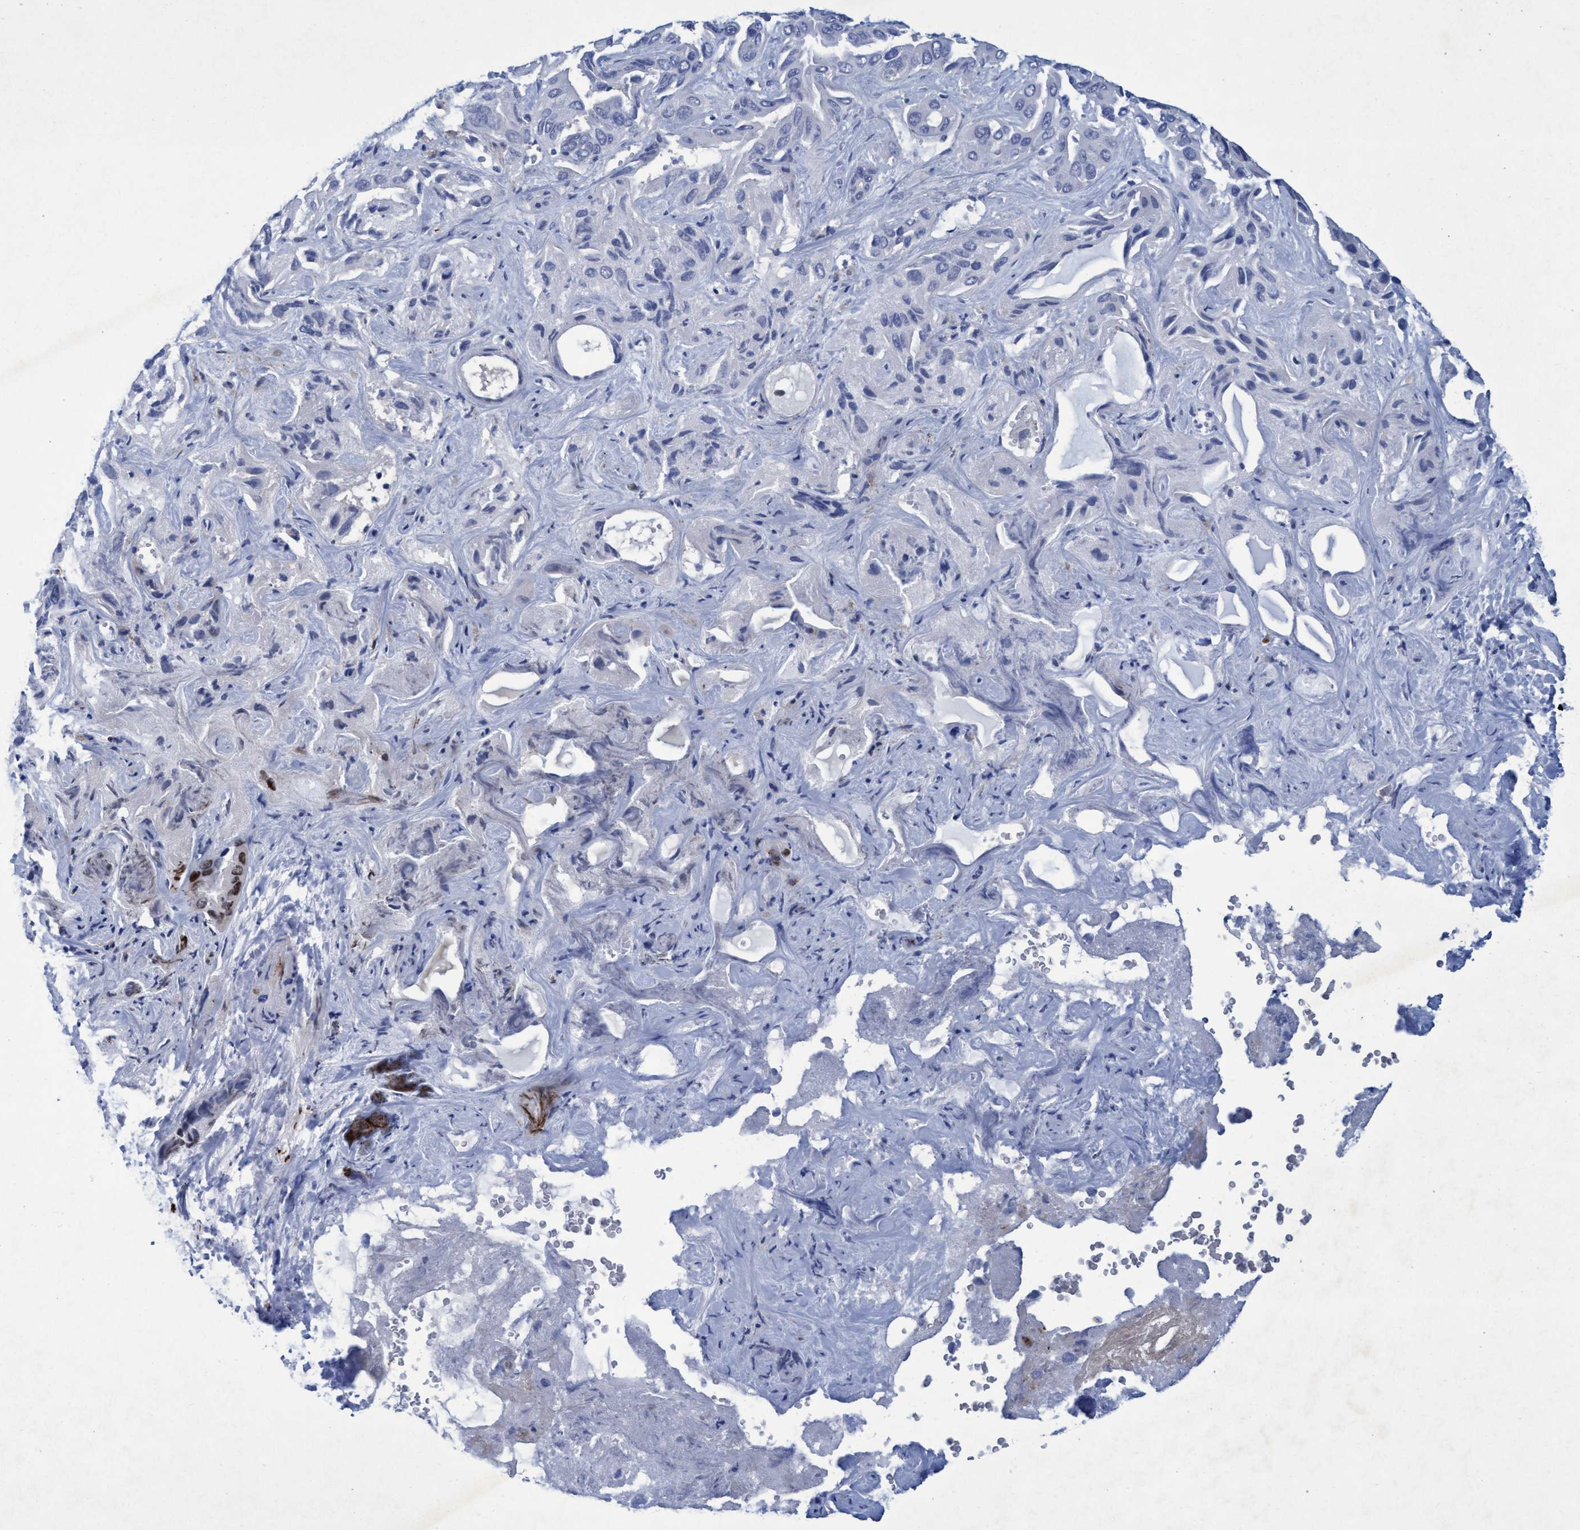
{"staining": {"intensity": "negative", "quantity": "none", "location": "none"}, "tissue": "liver cancer", "cell_type": "Tumor cells", "image_type": "cancer", "snomed": [{"axis": "morphology", "description": "Cholangiocarcinoma"}, {"axis": "topography", "description": "Liver"}], "caption": "An immunohistochemistry photomicrograph of cholangiocarcinoma (liver) is shown. There is no staining in tumor cells of cholangiocarcinoma (liver).", "gene": "SLC43A2", "patient": {"sex": "female", "age": 52}}